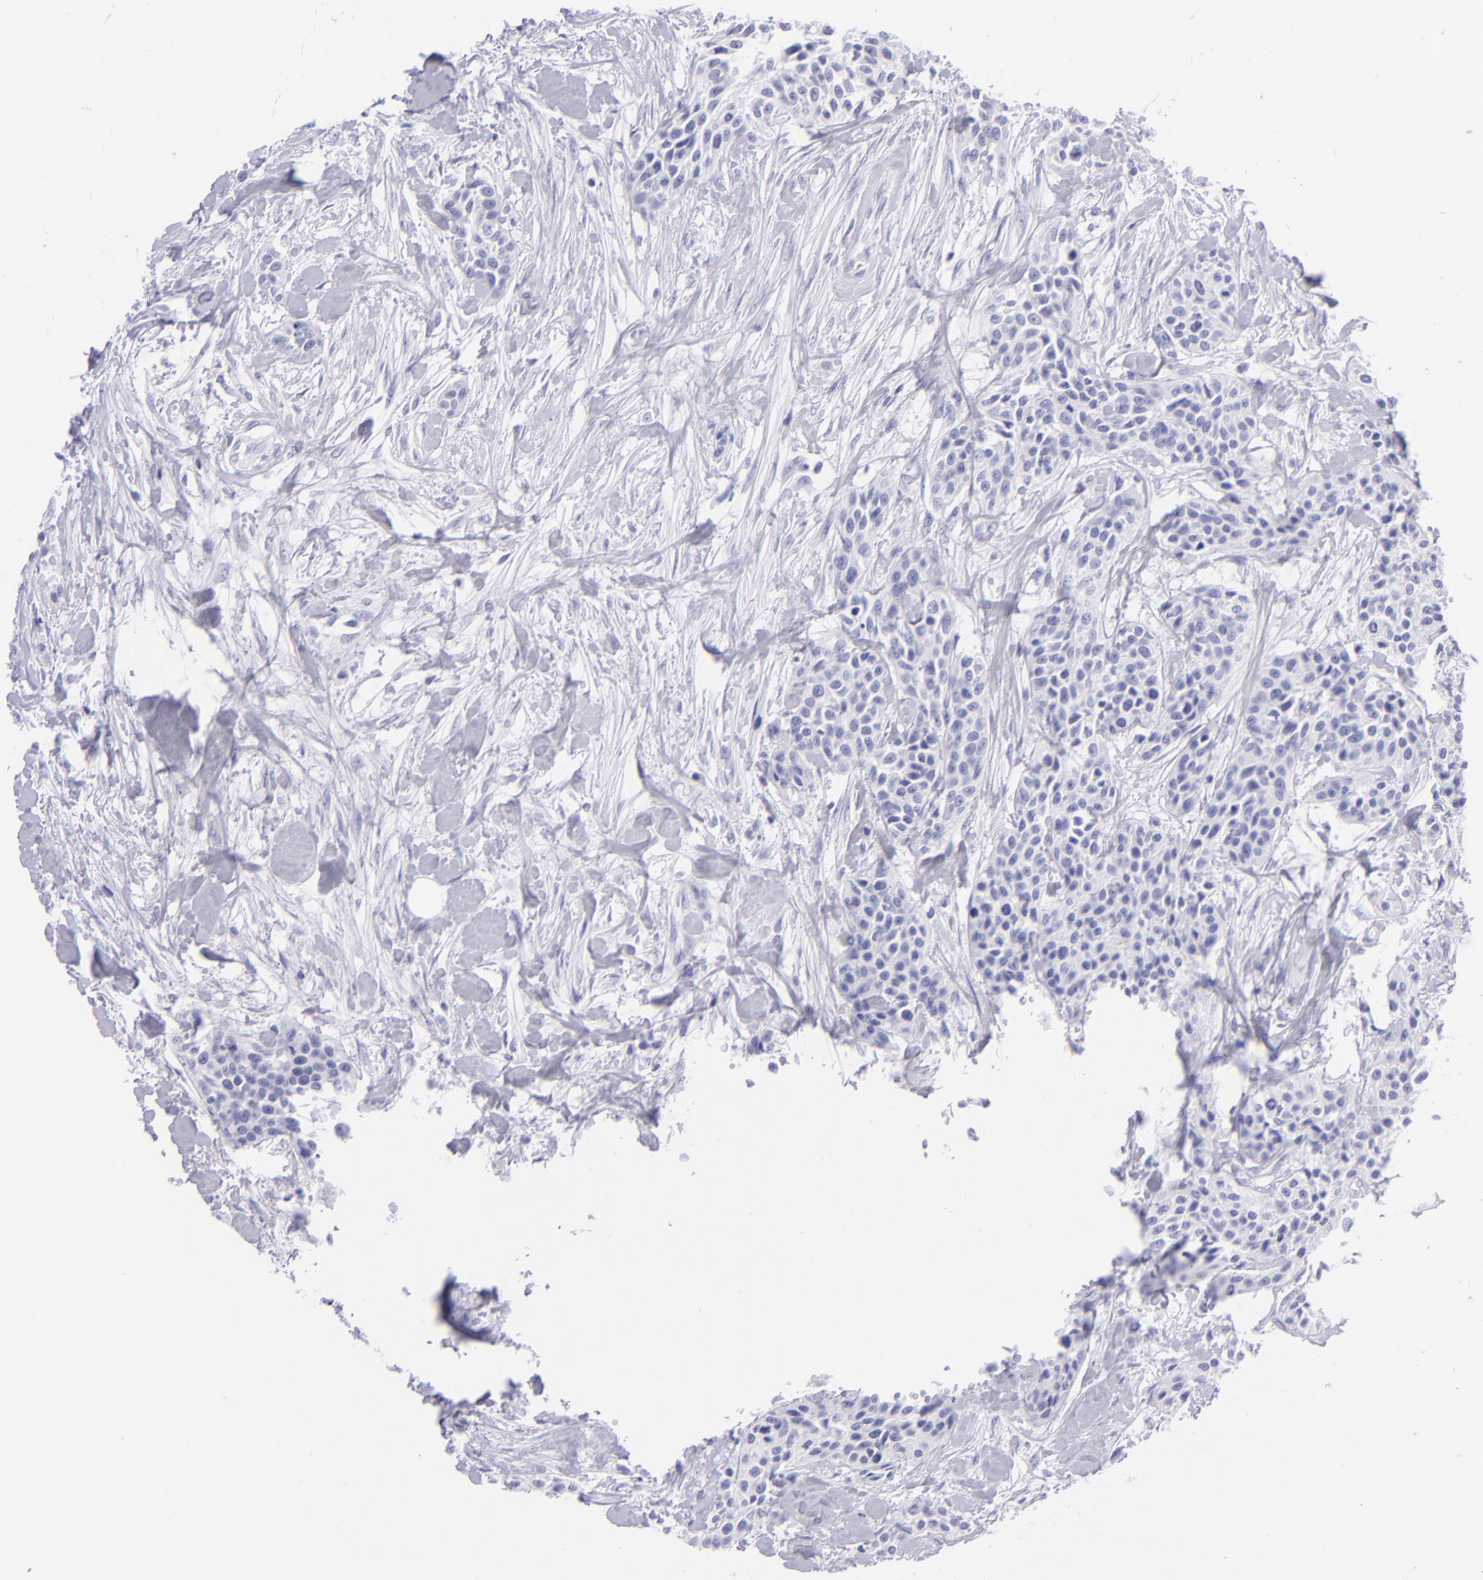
{"staining": {"intensity": "negative", "quantity": "none", "location": "none"}, "tissue": "urothelial cancer", "cell_type": "Tumor cells", "image_type": "cancer", "snomed": [{"axis": "morphology", "description": "Urothelial carcinoma, High grade"}, {"axis": "topography", "description": "Urinary bladder"}], "caption": "This image is of urothelial carcinoma (high-grade) stained with immunohistochemistry (IHC) to label a protein in brown with the nuclei are counter-stained blue. There is no expression in tumor cells.", "gene": "SLC1A3", "patient": {"sex": "male", "age": 56}}